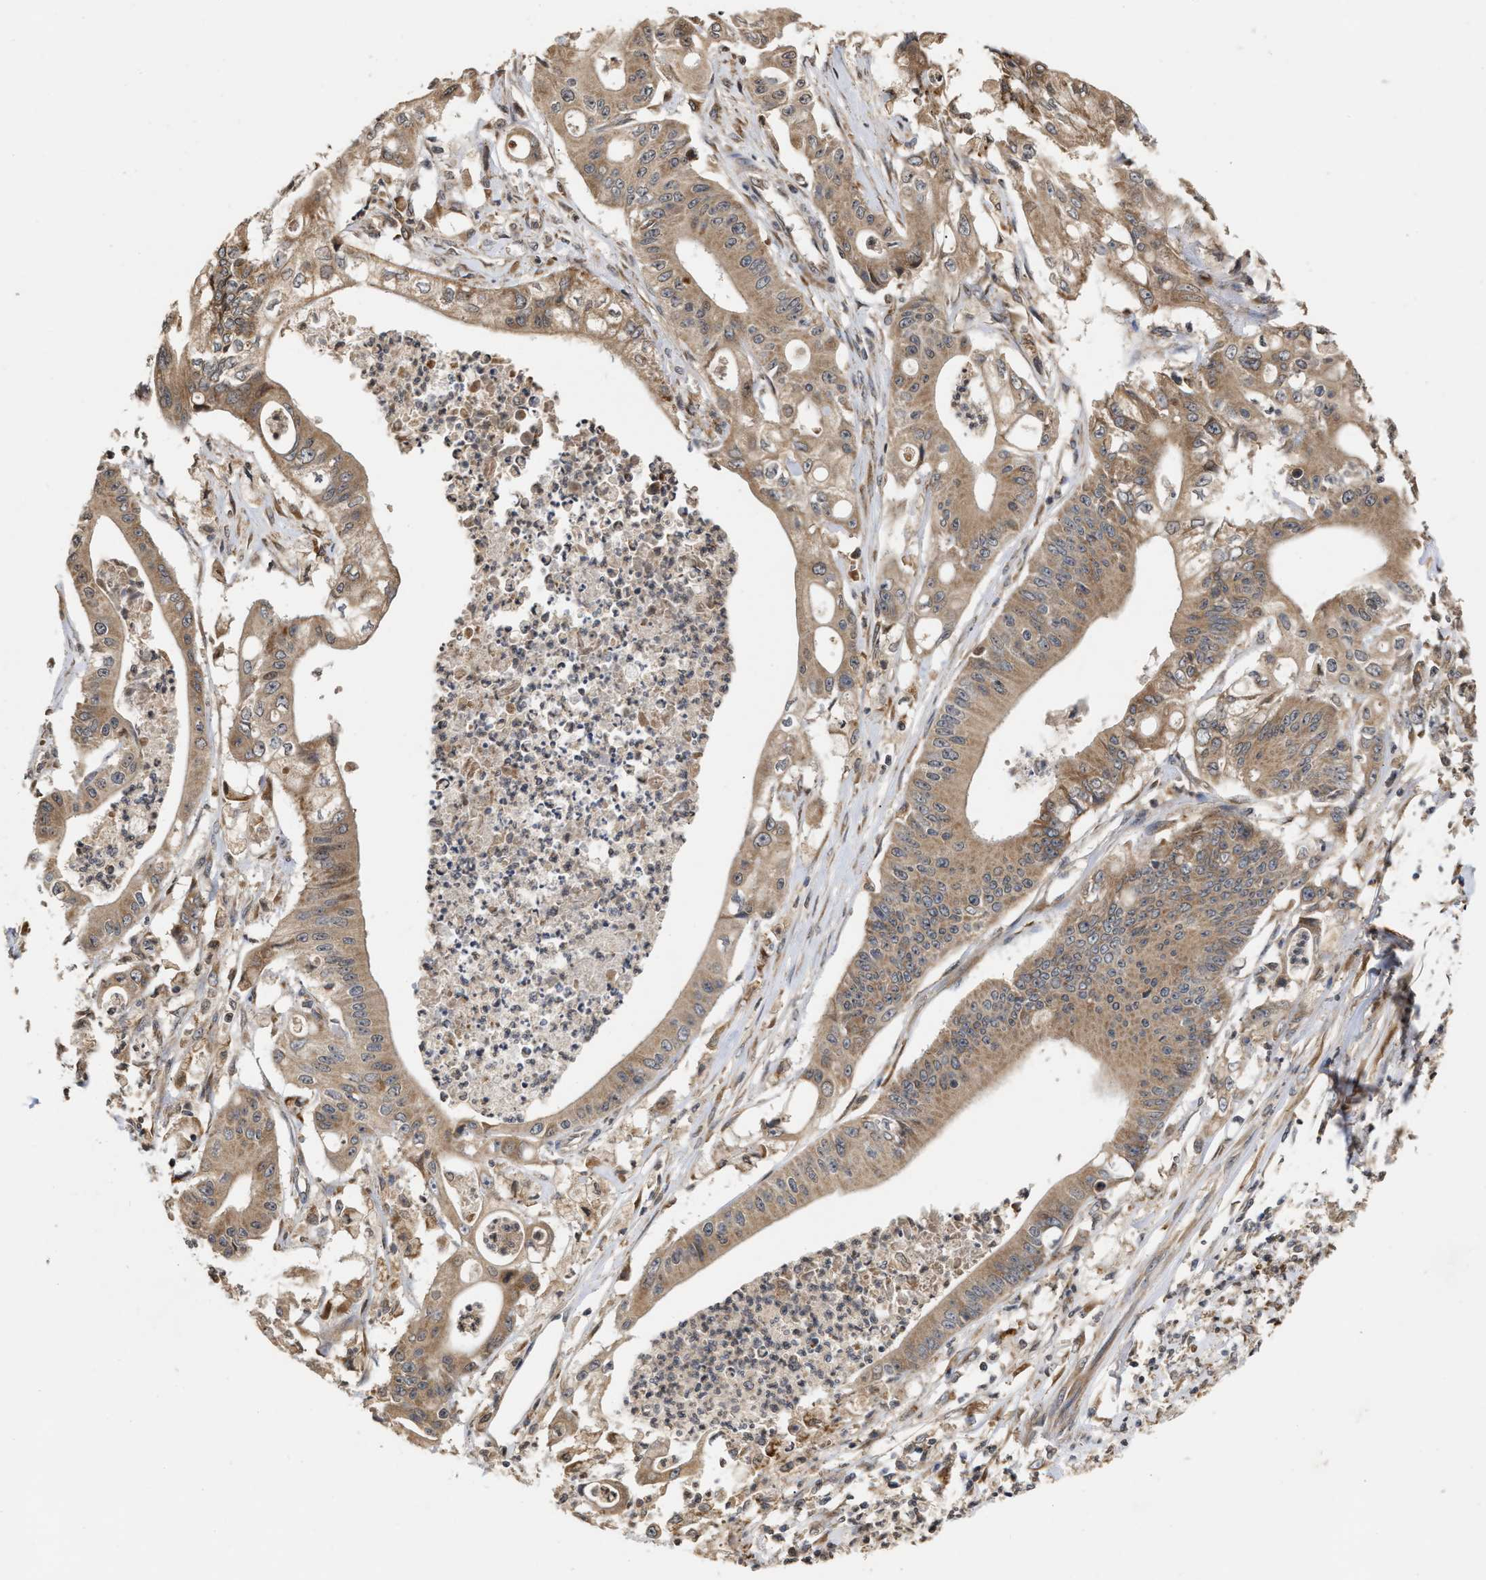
{"staining": {"intensity": "moderate", "quantity": ">75%", "location": "cytoplasmic/membranous"}, "tissue": "pancreatic cancer", "cell_type": "Tumor cells", "image_type": "cancer", "snomed": [{"axis": "morphology", "description": "Normal tissue, NOS"}, {"axis": "topography", "description": "Lymph node"}], "caption": "Human pancreatic cancer stained for a protein (brown) shows moderate cytoplasmic/membranous positive staining in about >75% of tumor cells.", "gene": "SAR1A", "patient": {"sex": "male", "age": 62}}